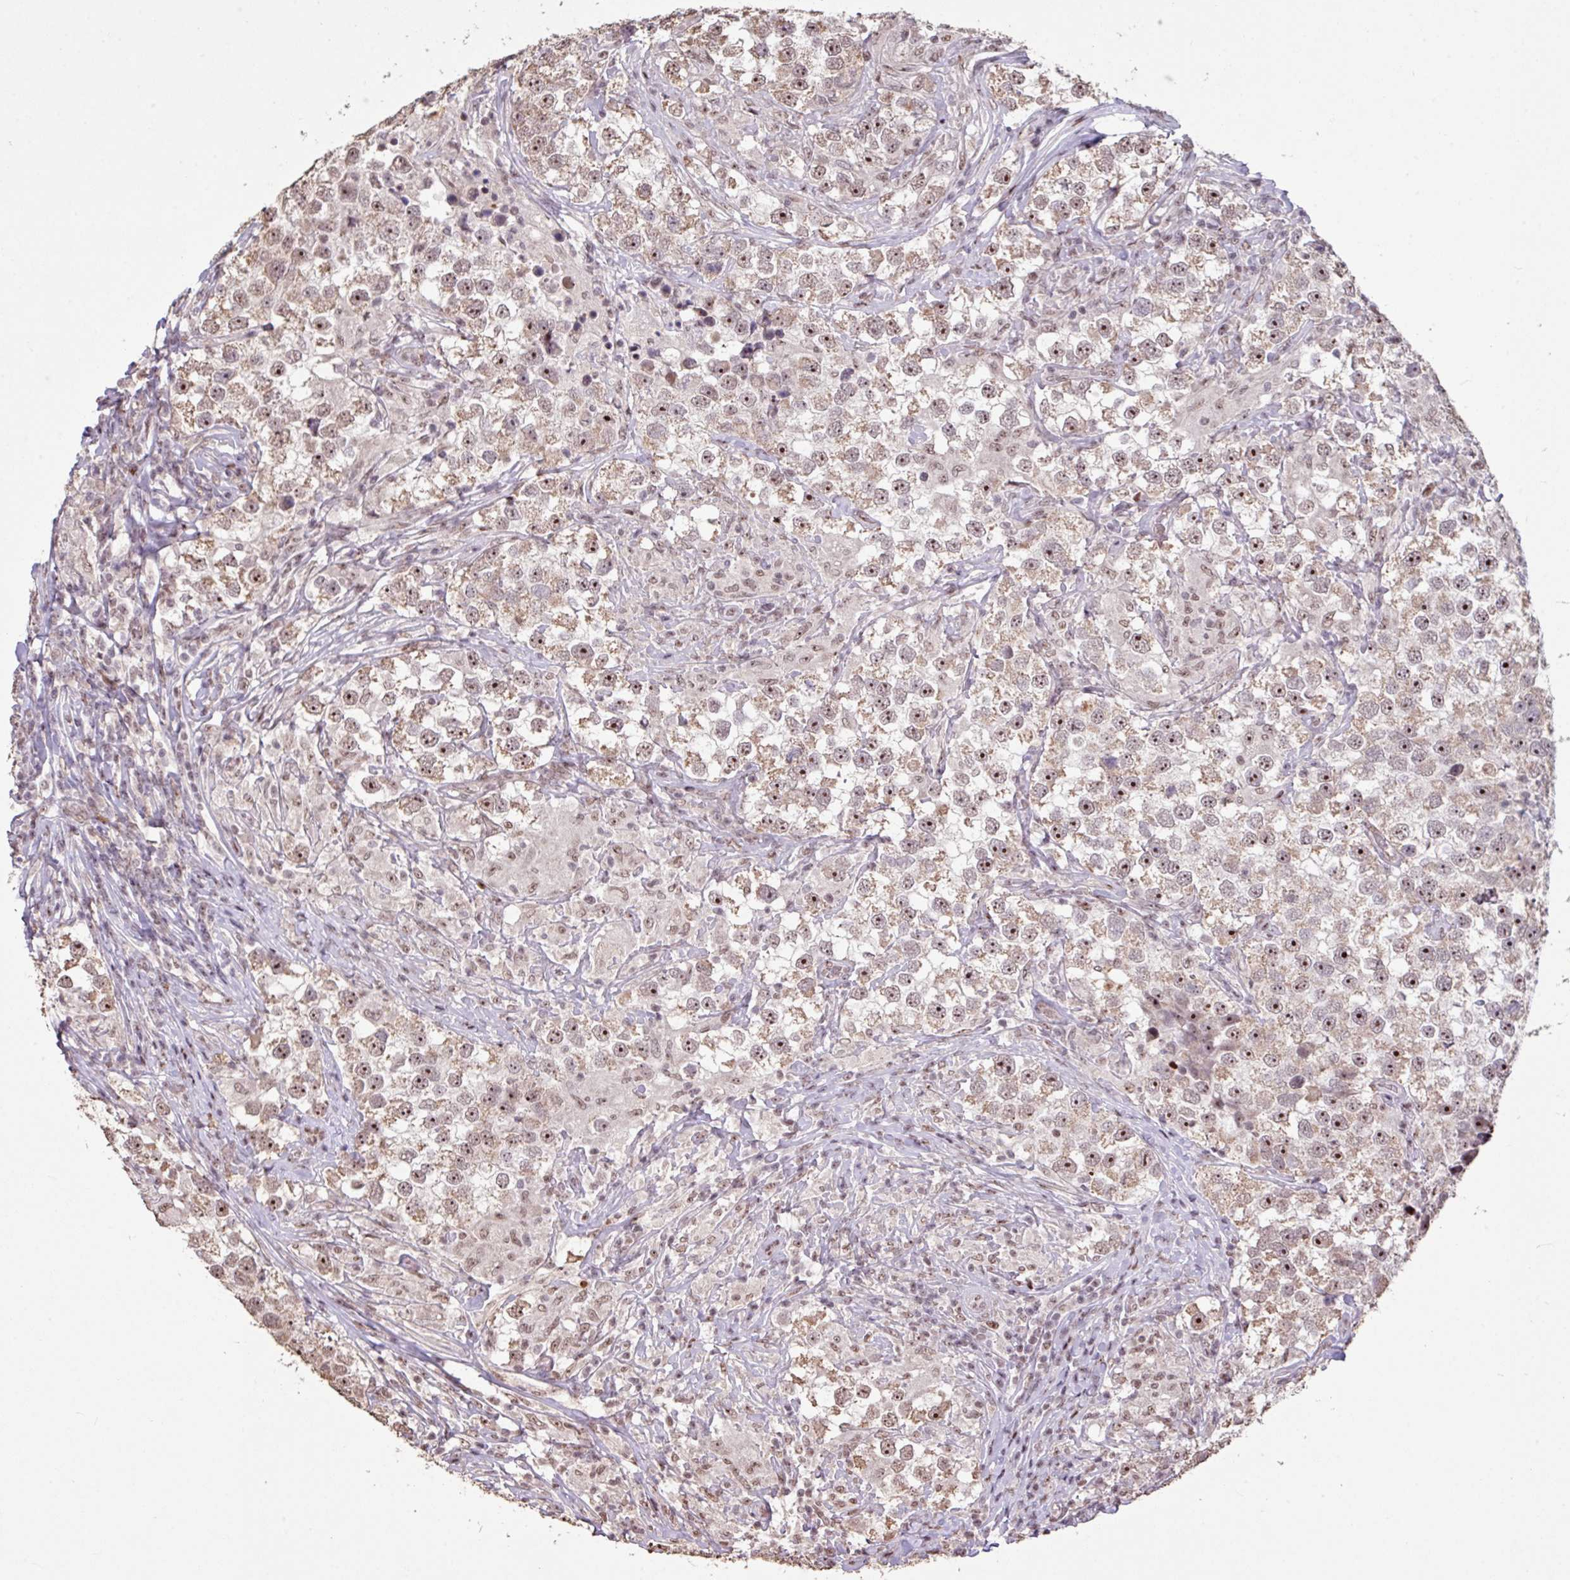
{"staining": {"intensity": "moderate", "quantity": ">75%", "location": "nuclear"}, "tissue": "testis cancer", "cell_type": "Tumor cells", "image_type": "cancer", "snomed": [{"axis": "morphology", "description": "Seminoma, NOS"}, {"axis": "topography", "description": "Testis"}], "caption": "Immunohistochemical staining of human seminoma (testis) exhibits medium levels of moderate nuclear positivity in about >75% of tumor cells.", "gene": "ZNF709", "patient": {"sex": "male", "age": 46}}